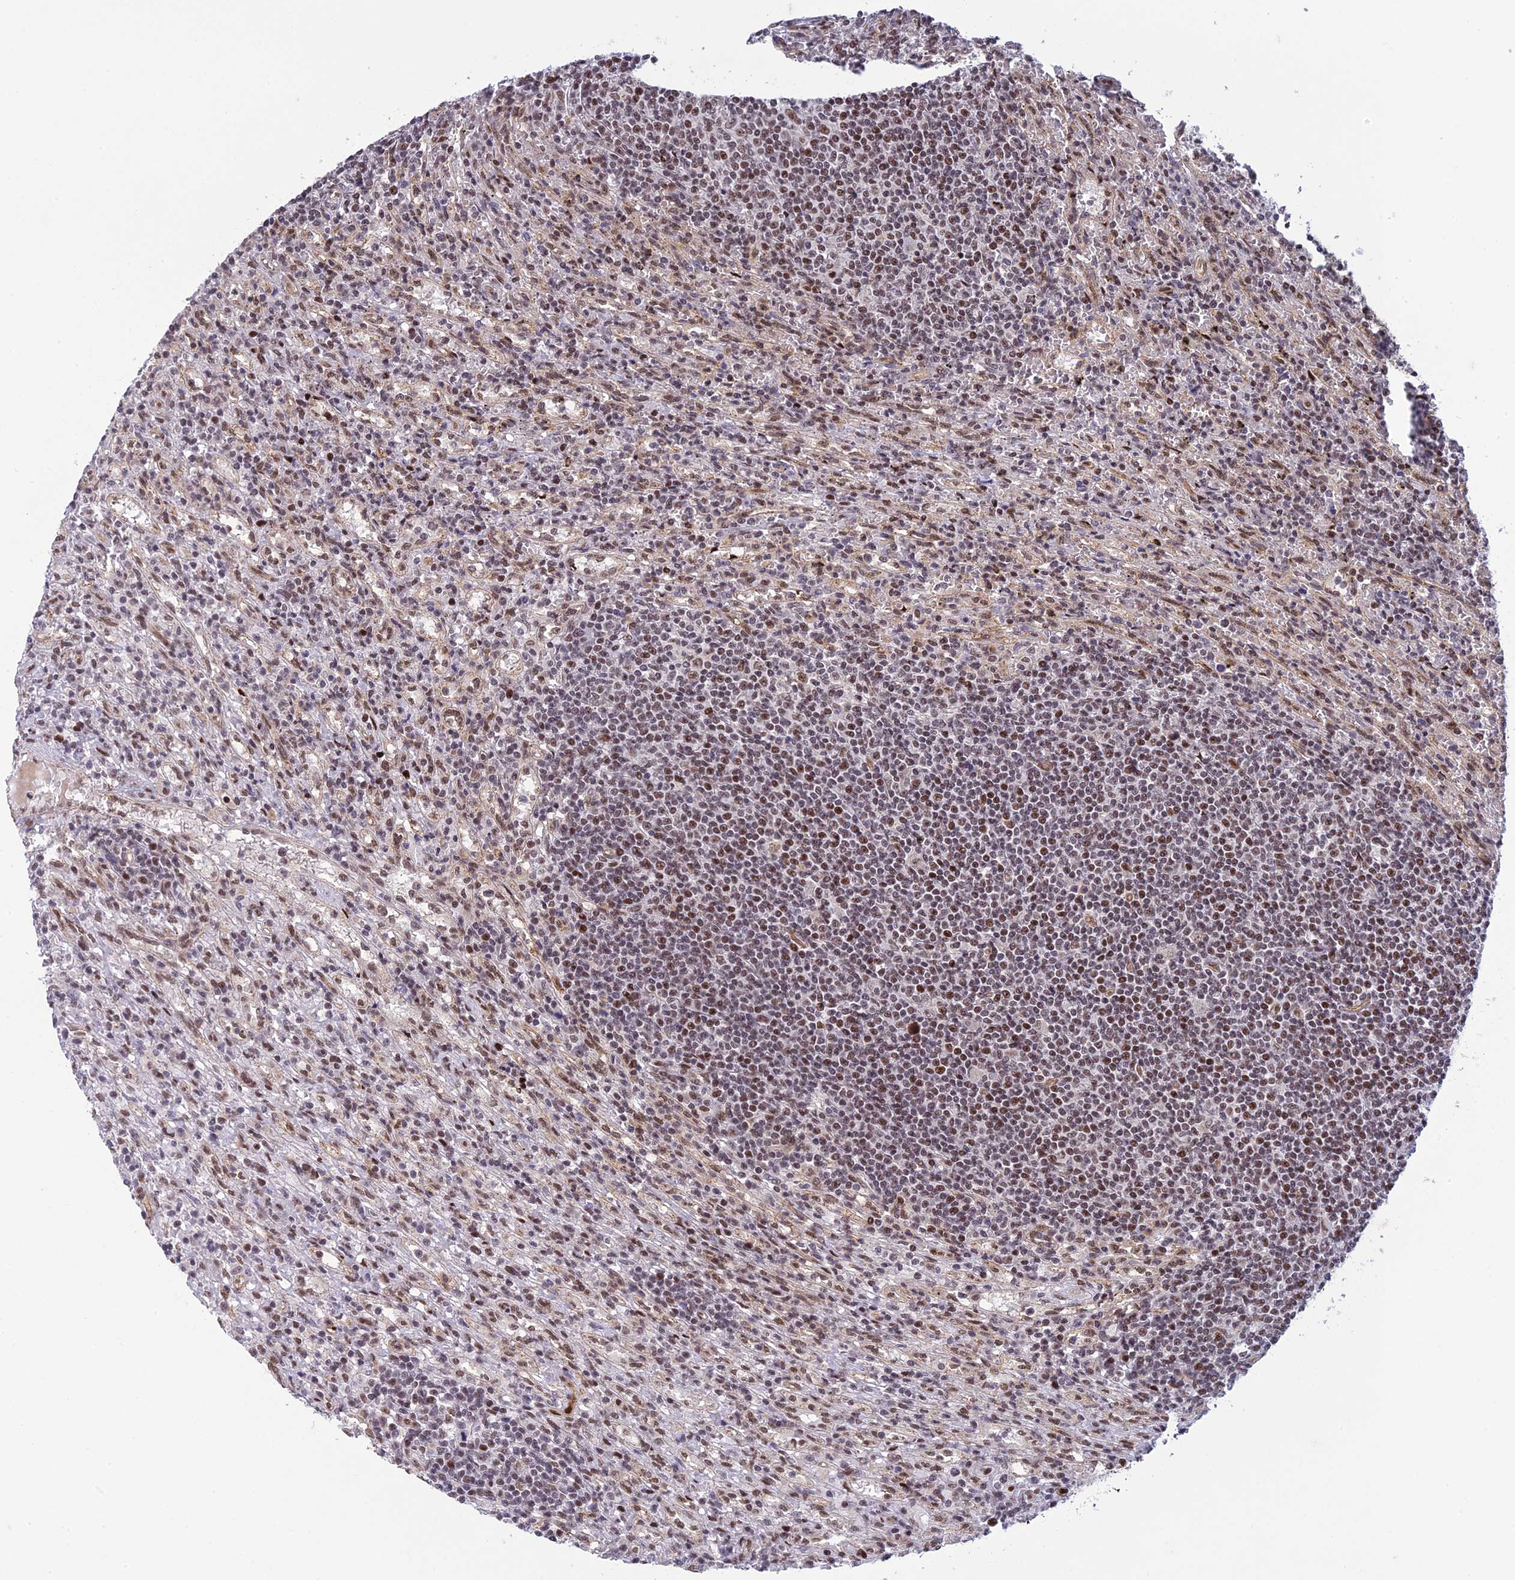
{"staining": {"intensity": "moderate", "quantity": ">75%", "location": "nuclear"}, "tissue": "lymphoma", "cell_type": "Tumor cells", "image_type": "cancer", "snomed": [{"axis": "morphology", "description": "Malignant lymphoma, non-Hodgkin's type, Low grade"}, {"axis": "topography", "description": "Spleen"}], "caption": "Human lymphoma stained for a protein (brown) reveals moderate nuclear positive expression in approximately >75% of tumor cells.", "gene": "RANBP3", "patient": {"sex": "male", "age": 76}}